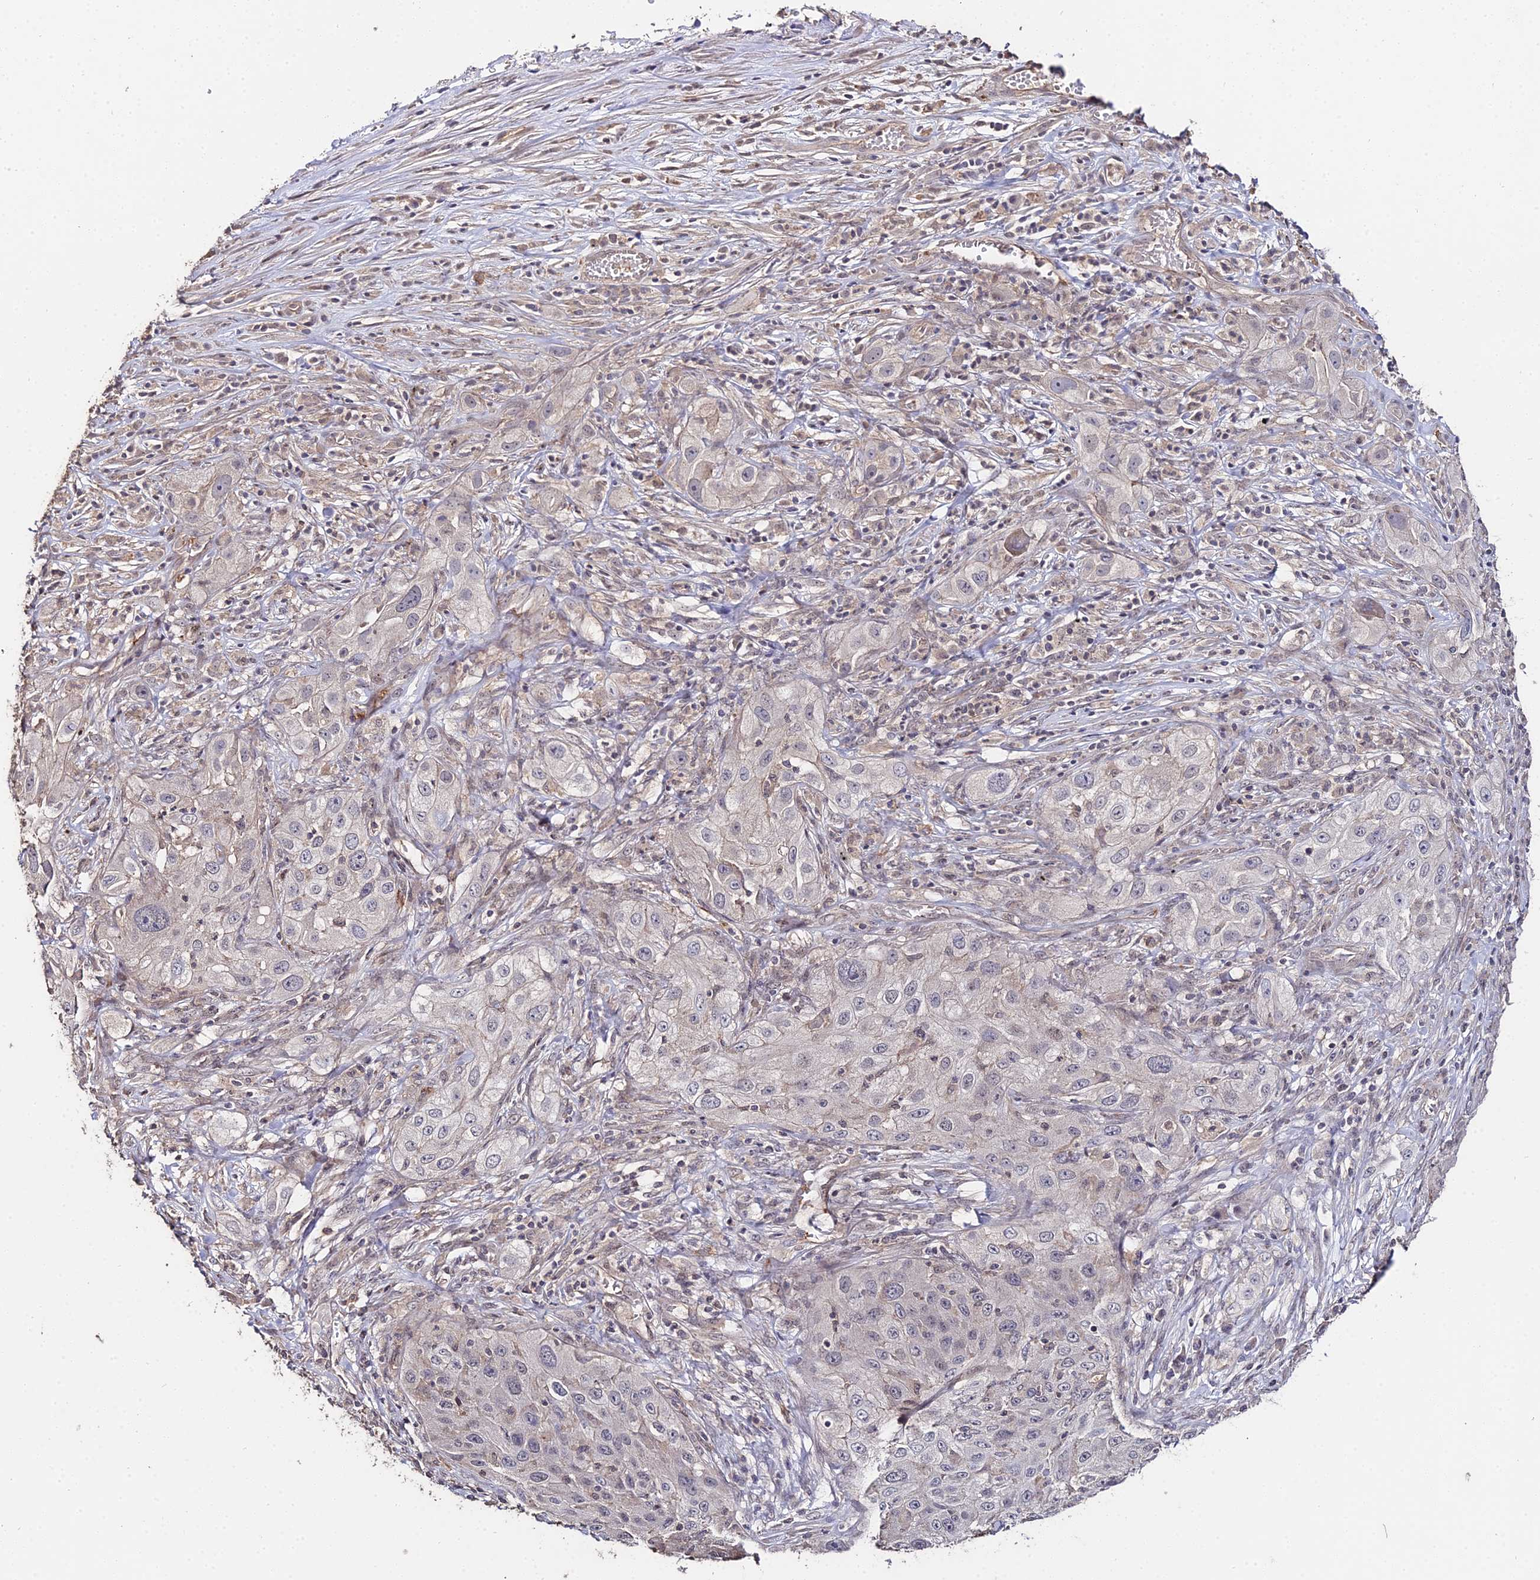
{"staining": {"intensity": "negative", "quantity": "none", "location": "none"}, "tissue": "lung cancer", "cell_type": "Tumor cells", "image_type": "cancer", "snomed": [{"axis": "morphology", "description": "Squamous cell carcinoma, NOS"}, {"axis": "topography", "description": "Lung"}], "caption": "Tumor cells show no significant protein staining in lung cancer (squamous cell carcinoma). (Immunohistochemistry (ihc), brightfield microscopy, high magnification).", "gene": "LSM5", "patient": {"sex": "female", "age": 69}}